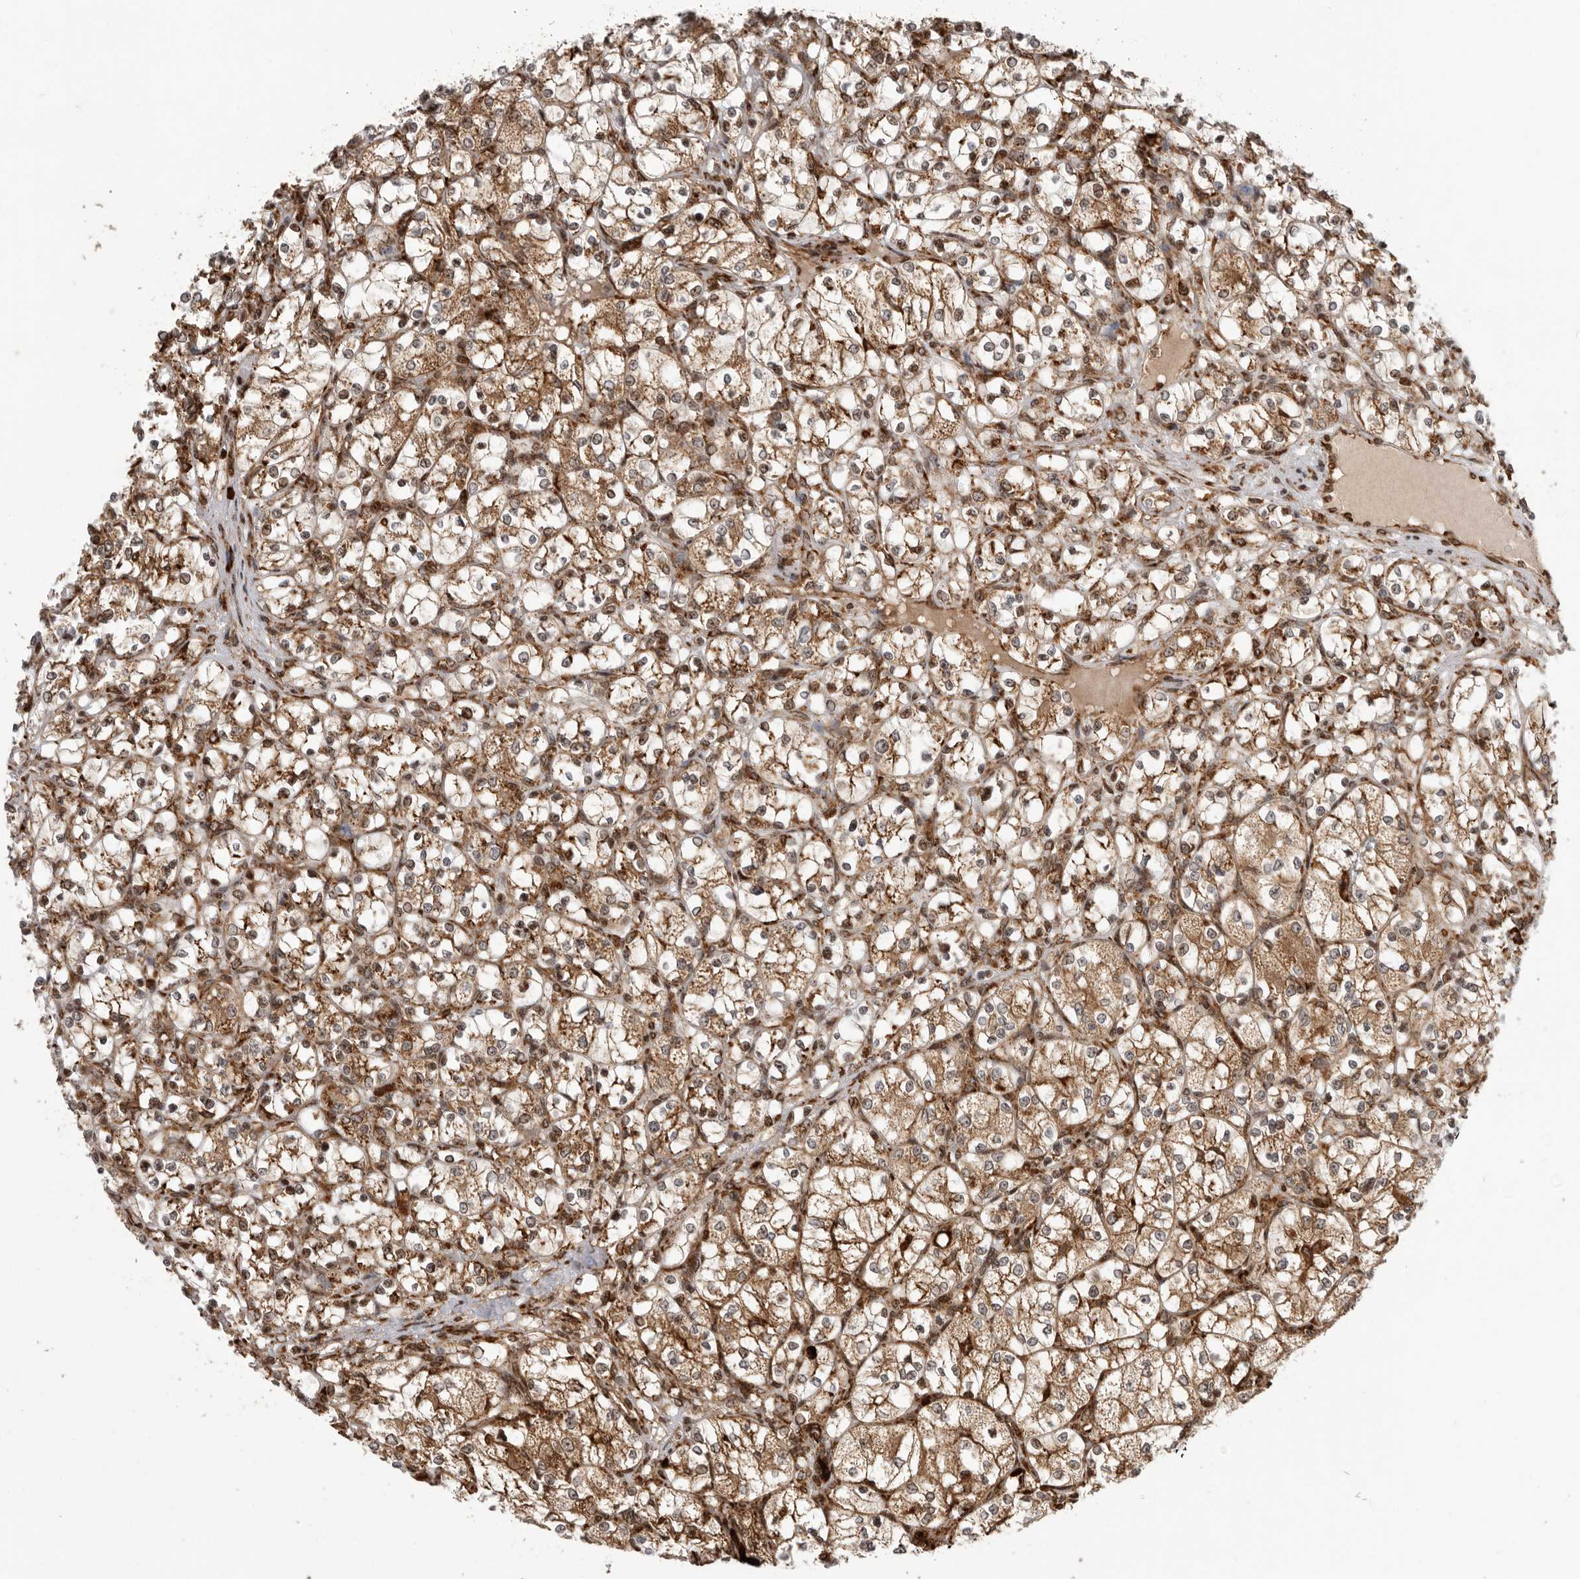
{"staining": {"intensity": "moderate", "quantity": ">75%", "location": "cytoplasmic/membranous"}, "tissue": "renal cancer", "cell_type": "Tumor cells", "image_type": "cancer", "snomed": [{"axis": "morphology", "description": "Adenocarcinoma, NOS"}, {"axis": "topography", "description": "Kidney"}], "caption": "This micrograph shows renal adenocarcinoma stained with immunohistochemistry (IHC) to label a protein in brown. The cytoplasmic/membranous of tumor cells show moderate positivity for the protein. Nuclei are counter-stained blue.", "gene": "FZD3", "patient": {"sex": "female", "age": 69}}